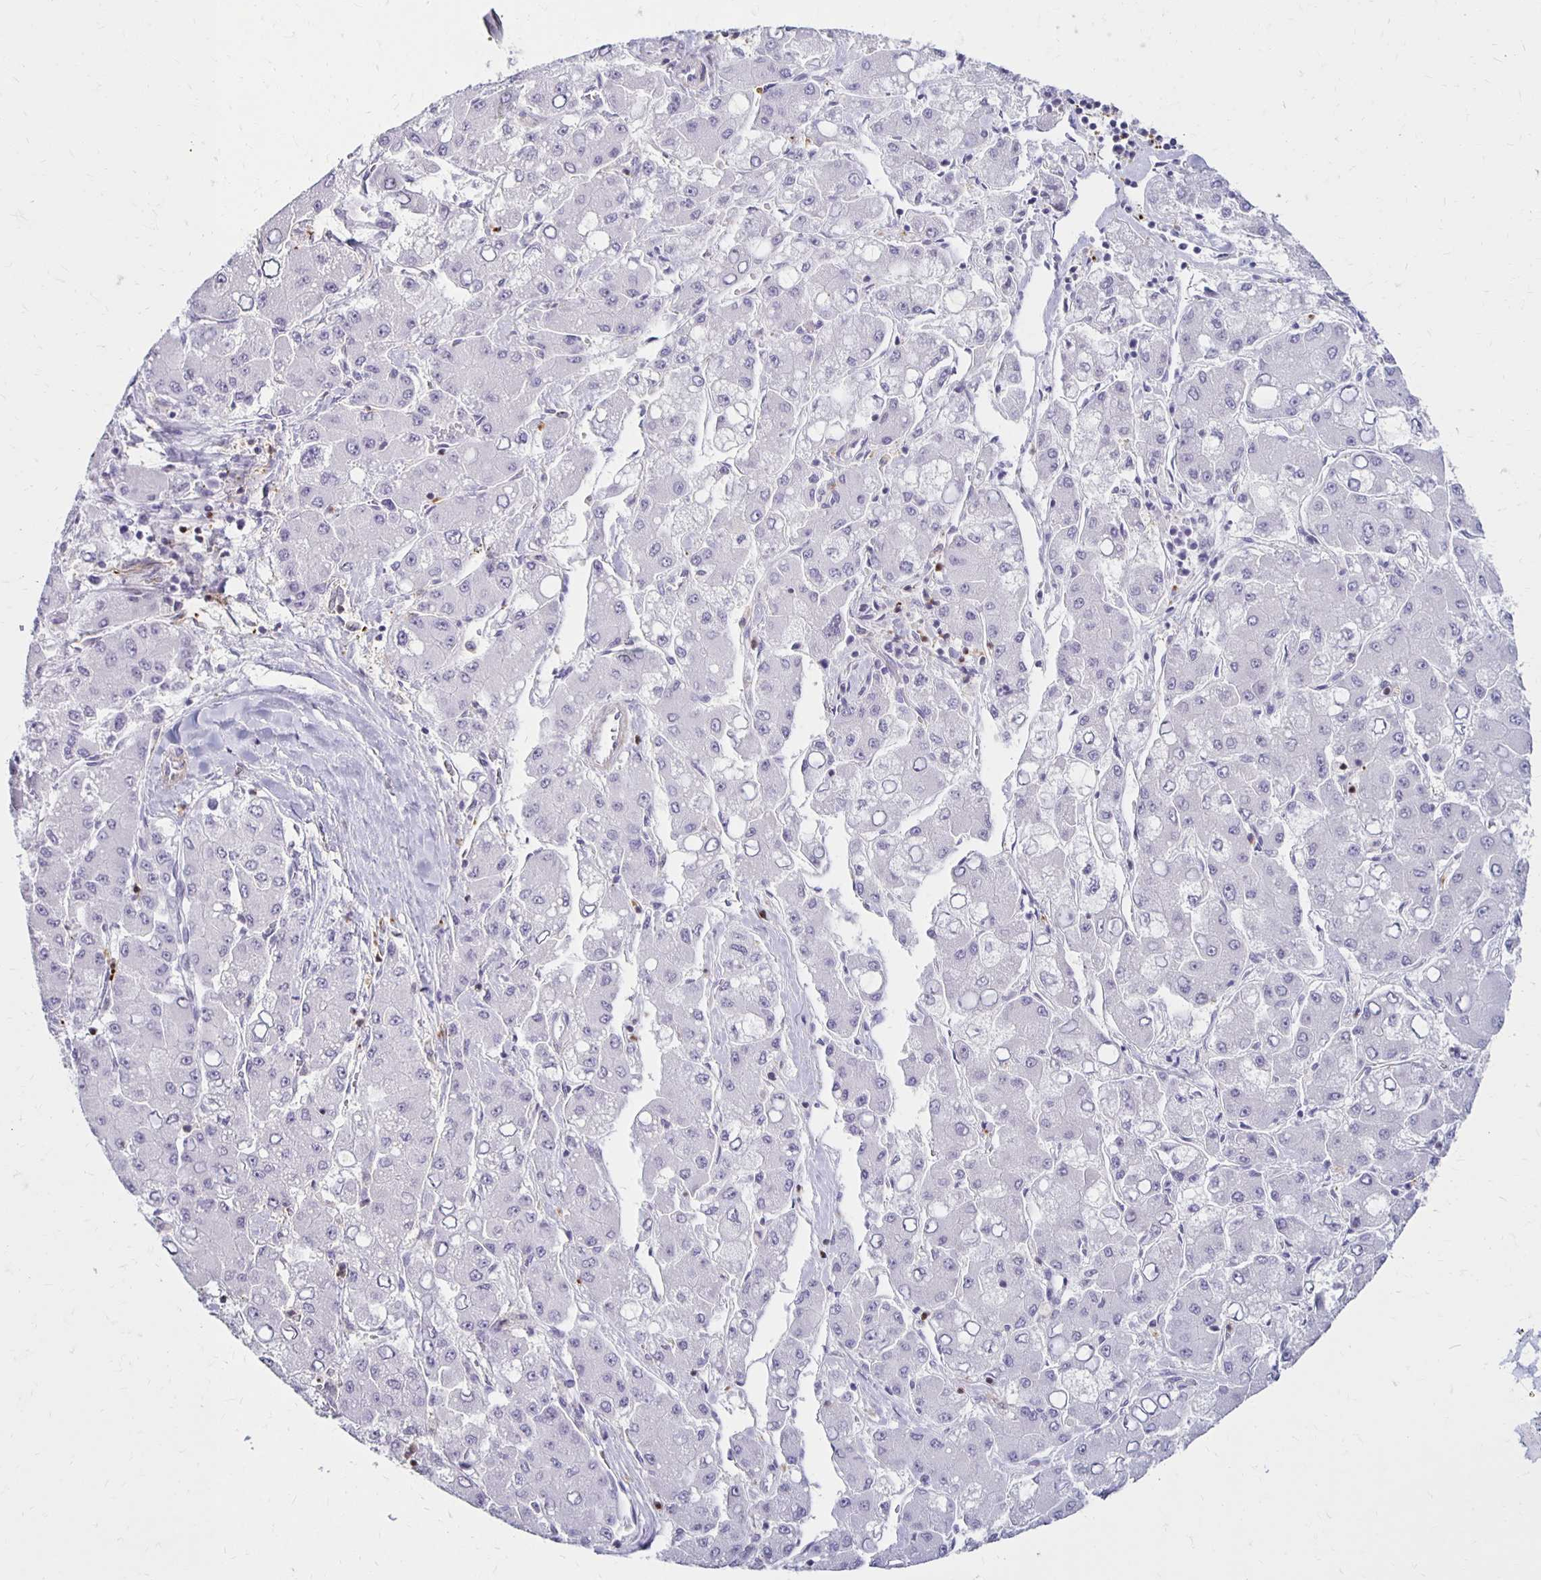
{"staining": {"intensity": "negative", "quantity": "none", "location": "none"}, "tissue": "liver cancer", "cell_type": "Tumor cells", "image_type": "cancer", "snomed": [{"axis": "morphology", "description": "Carcinoma, Hepatocellular, NOS"}, {"axis": "topography", "description": "Liver"}], "caption": "Photomicrograph shows no significant protein staining in tumor cells of hepatocellular carcinoma (liver).", "gene": "CCL21", "patient": {"sex": "male", "age": 40}}